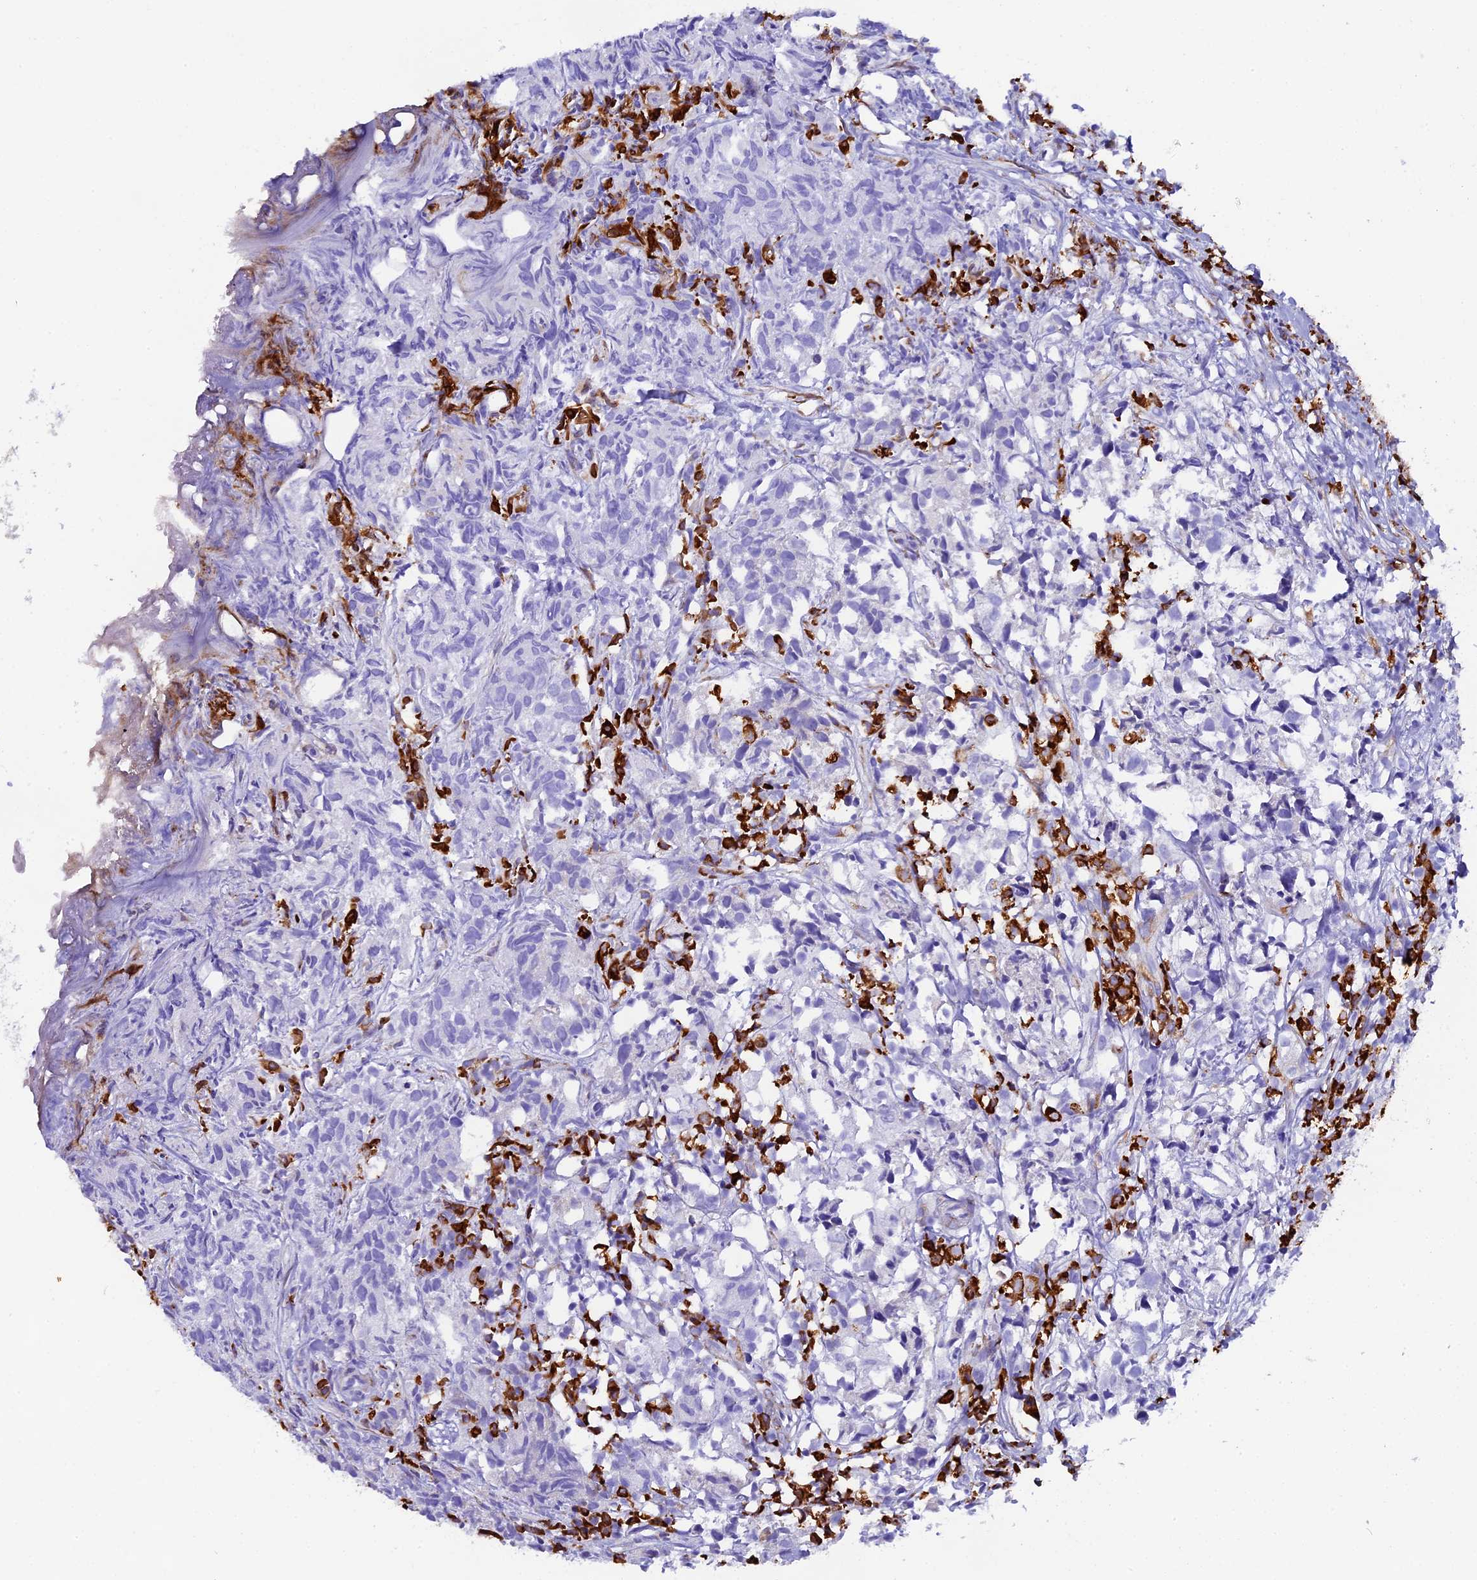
{"staining": {"intensity": "weak", "quantity": "<25%", "location": "cytoplasmic/membranous"}, "tissue": "urothelial cancer", "cell_type": "Tumor cells", "image_type": "cancer", "snomed": [{"axis": "morphology", "description": "Urothelial carcinoma, High grade"}, {"axis": "topography", "description": "Urinary bladder"}], "caption": "Immunohistochemistry (IHC) histopathology image of human high-grade urothelial carcinoma stained for a protein (brown), which demonstrates no staining in tumor cells.", "gene": "FKBP11", "patient": {"sex": "female", "age": 75}}